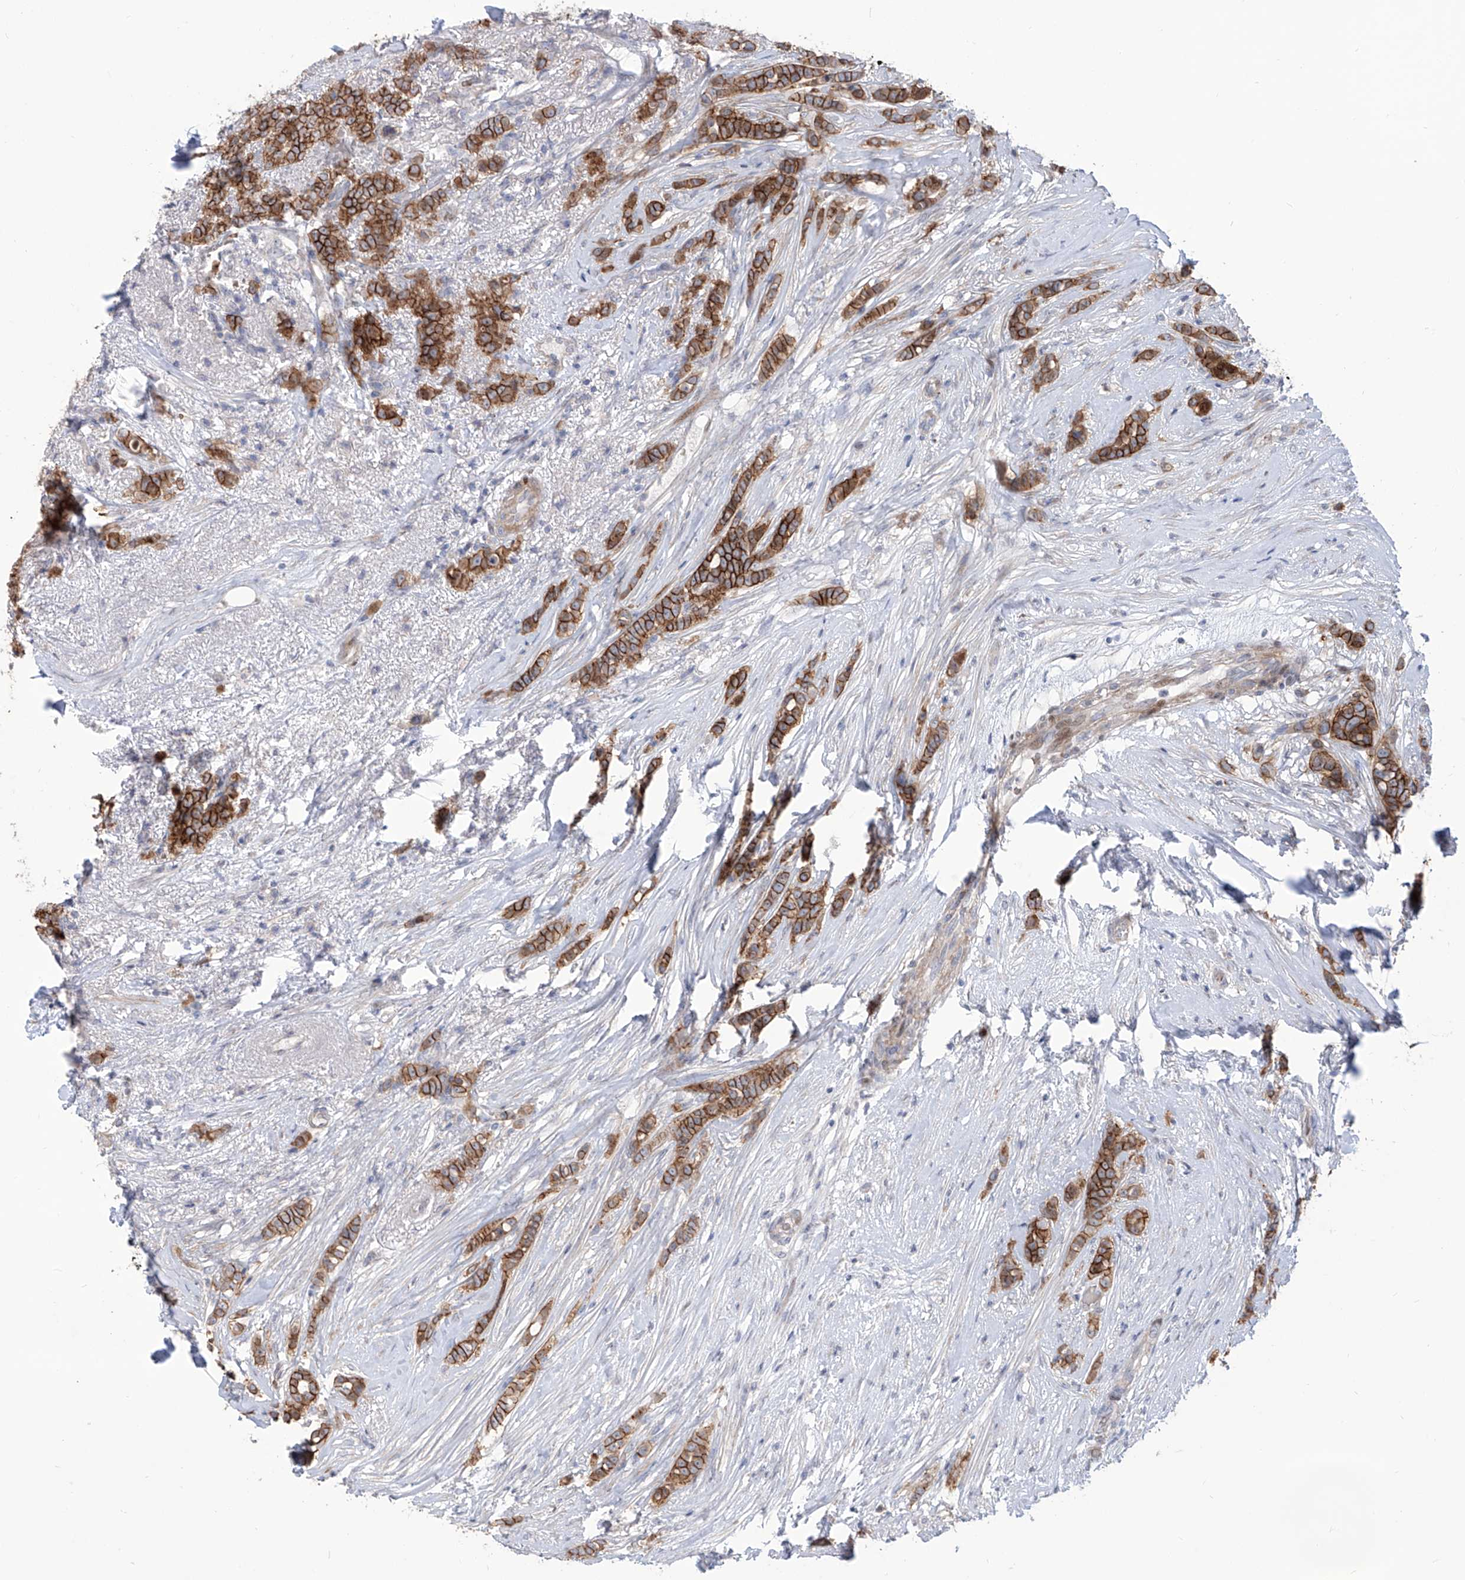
{"staining": {"intensity": "strong", "quantity": ">75%", "location": "cytoplasmic/membranous"}, "tissue": "breast cancer", "cell_type": "Tumor cells", "image_type": "cancer", "snomed": [{"axis": "morphology", "description": "Lobular carcinoma"}, {"axis": "topography", "description": "Breast"}], "caption": "High-power microscopy captured an immunohistochemistry photomicrograph of breast cancer (lobular carcinoma), revealing strong cytoplasmic/membranous positivity in about >75% of tumor cells.", "gene": "LRRC1", "patient": {"sex": "female", "age": 51}}